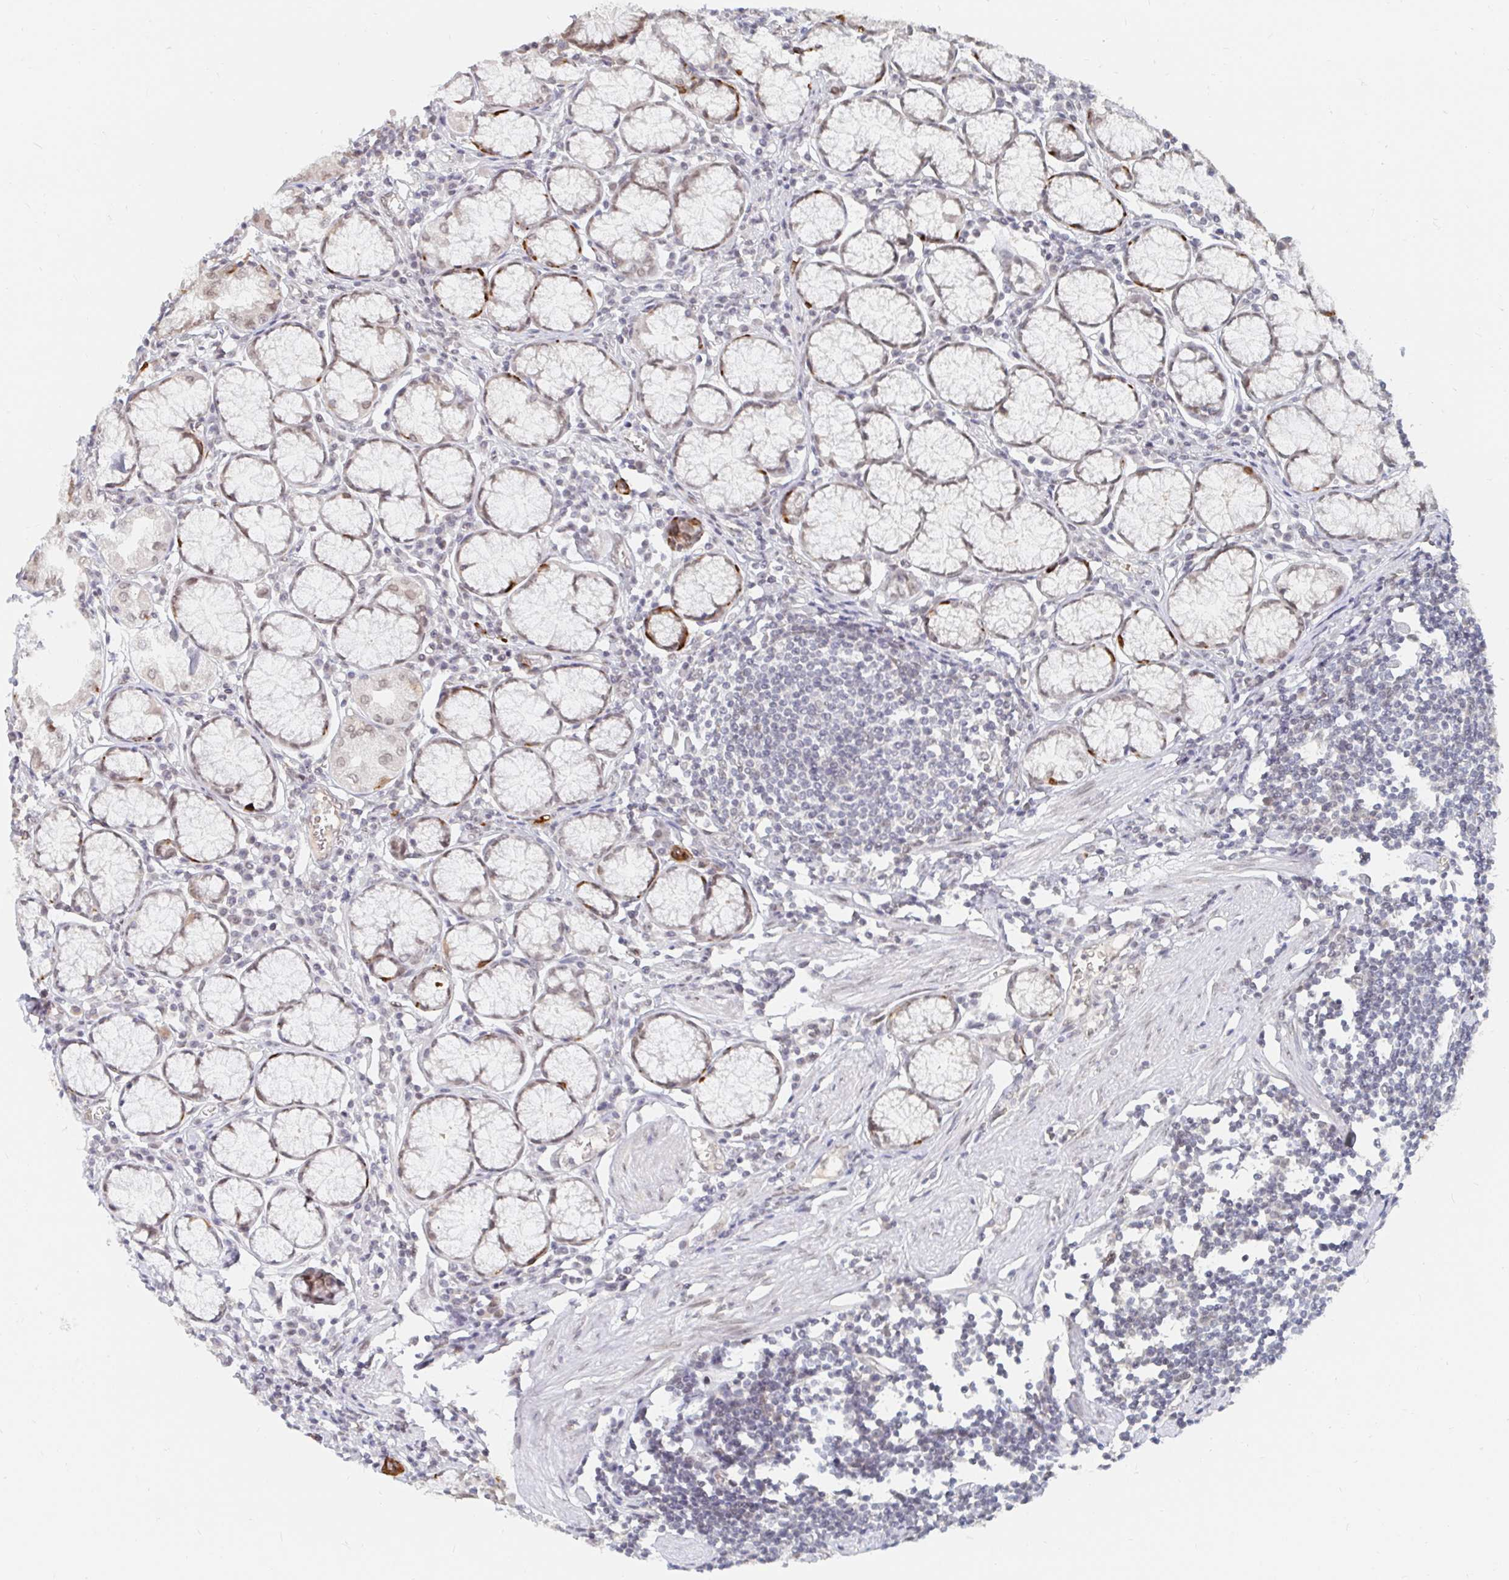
{"staining": {"intensity": "moderate", "quantity": "<25%", "location": "cytoplasmic/membranous,nuclear"}, "tissue": "stomach", "cell_type": "Glandular cells", "image_type": "normal", "snomed": [{"axis": "morphology", "description": "Normal tissue, NOS"}, {"axis": "topography", "description": "Stomach"}], "caption": "An image of human stomach stained for a protein reveals moderate cytoplasmic/membranous,nuclear brown staining in glandular cells. (DAB (3,3'-diaminobenzidine) IHC, brown staining for protein, blue staining for nuclei).", "gene": "CHD2", "patient": {"sex": "male", "age": 55}}